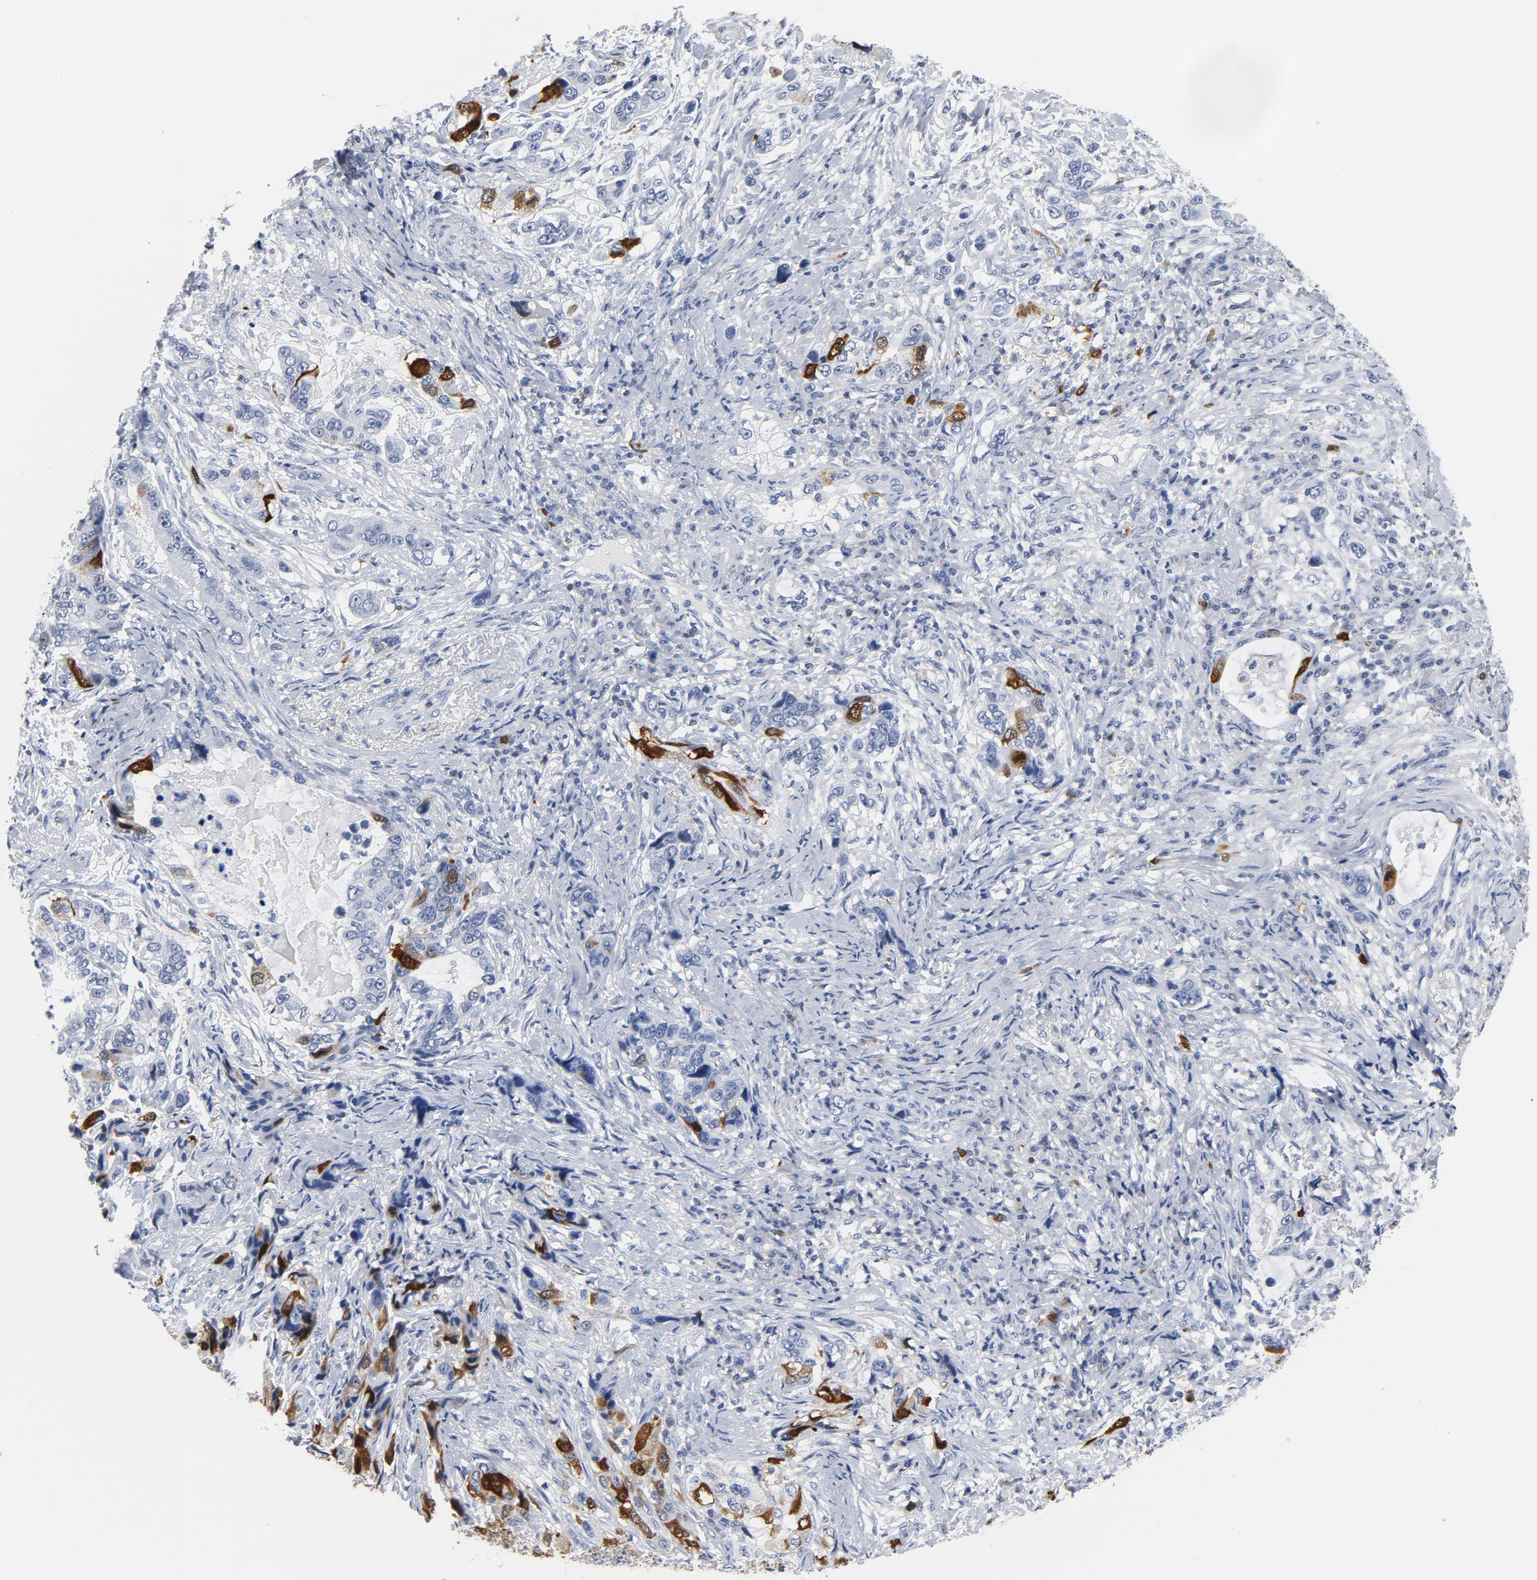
{"staining": {"intensity": "strong", "quantity": "<25%", "location": "cytoplasmic/membranous,nuclear"}, "tissue": "stomach cancer", "cell_type": "Tumor cells", "image_type": "cancer", "snomed": [{"axis": "morphology", "description": "Adenocarcinoma, NOS"}, {"axis": "topography", "description": "Stomach, lower"}], "caption": "An immunohistochemistry (IHC) image of neoplastic tissue is shown. Protein staining in brown labels strong cytoplasmic/membranous and nuclear positivity in stomach cancer within tumor cells.", "gene": "CDC20", "patient": {"sex": "female", "age": 93}}